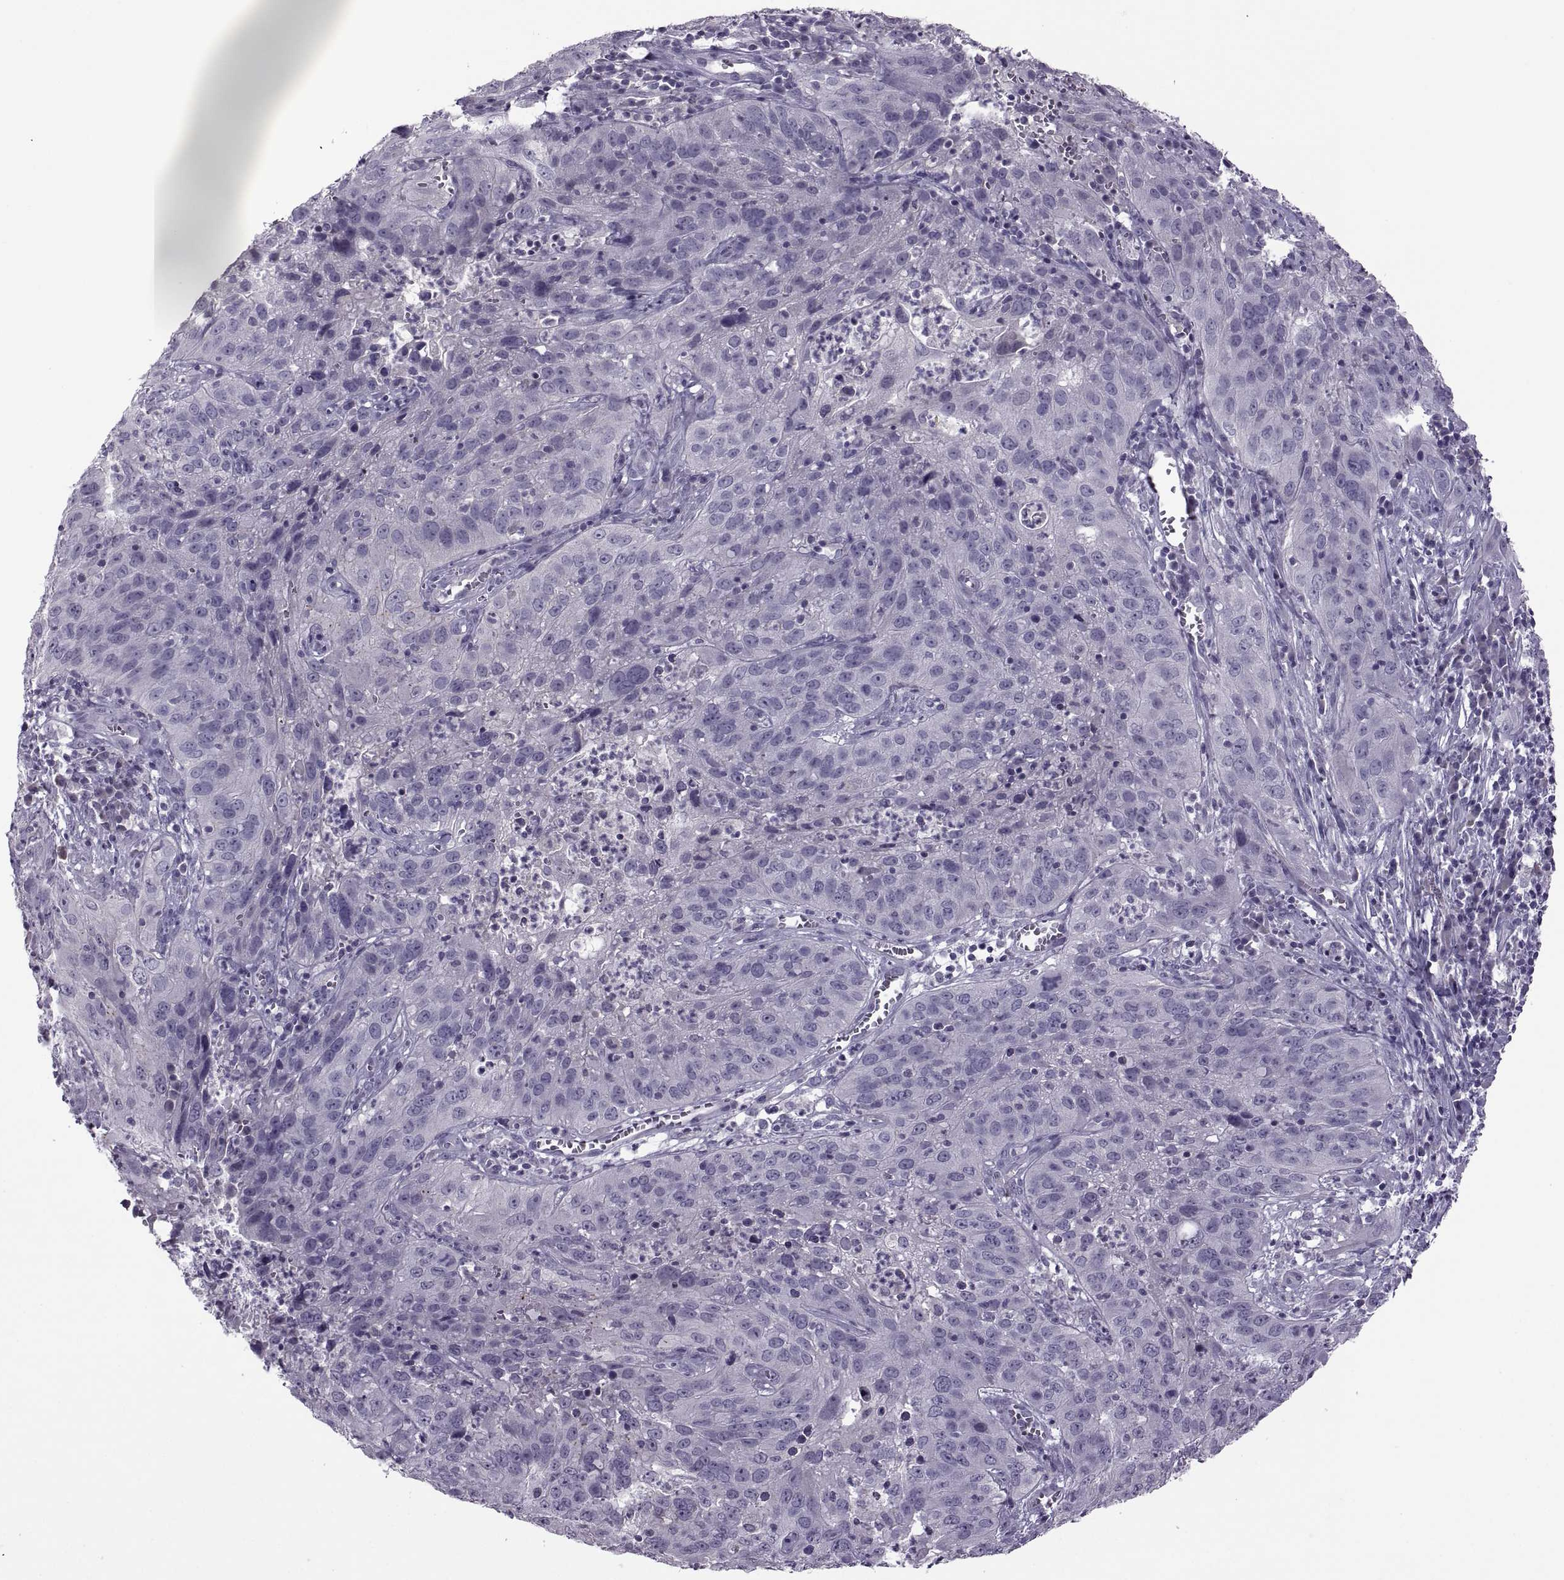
{"staining": {"intensity": "negative", "quantity": "none", "location": "none"}, "tissue": "cervical cancer", "cell_type": "Tumor cells", "image_type": "cancer", "snomed": [{"axis": "morphology", "description": "Squamous cell carcinoma, NOS"}, {"axis": "topography", "description": "Cervix"}], "caption": "Immunohistochemistry photomicrograph of neoplastic tissue: cervical squamous cell carcinoma stained with DAB exhibits no significant protein positivity in tumor cells.", "gene": "RSPH6A", "patient": {"sex": "female", "age": 32}}